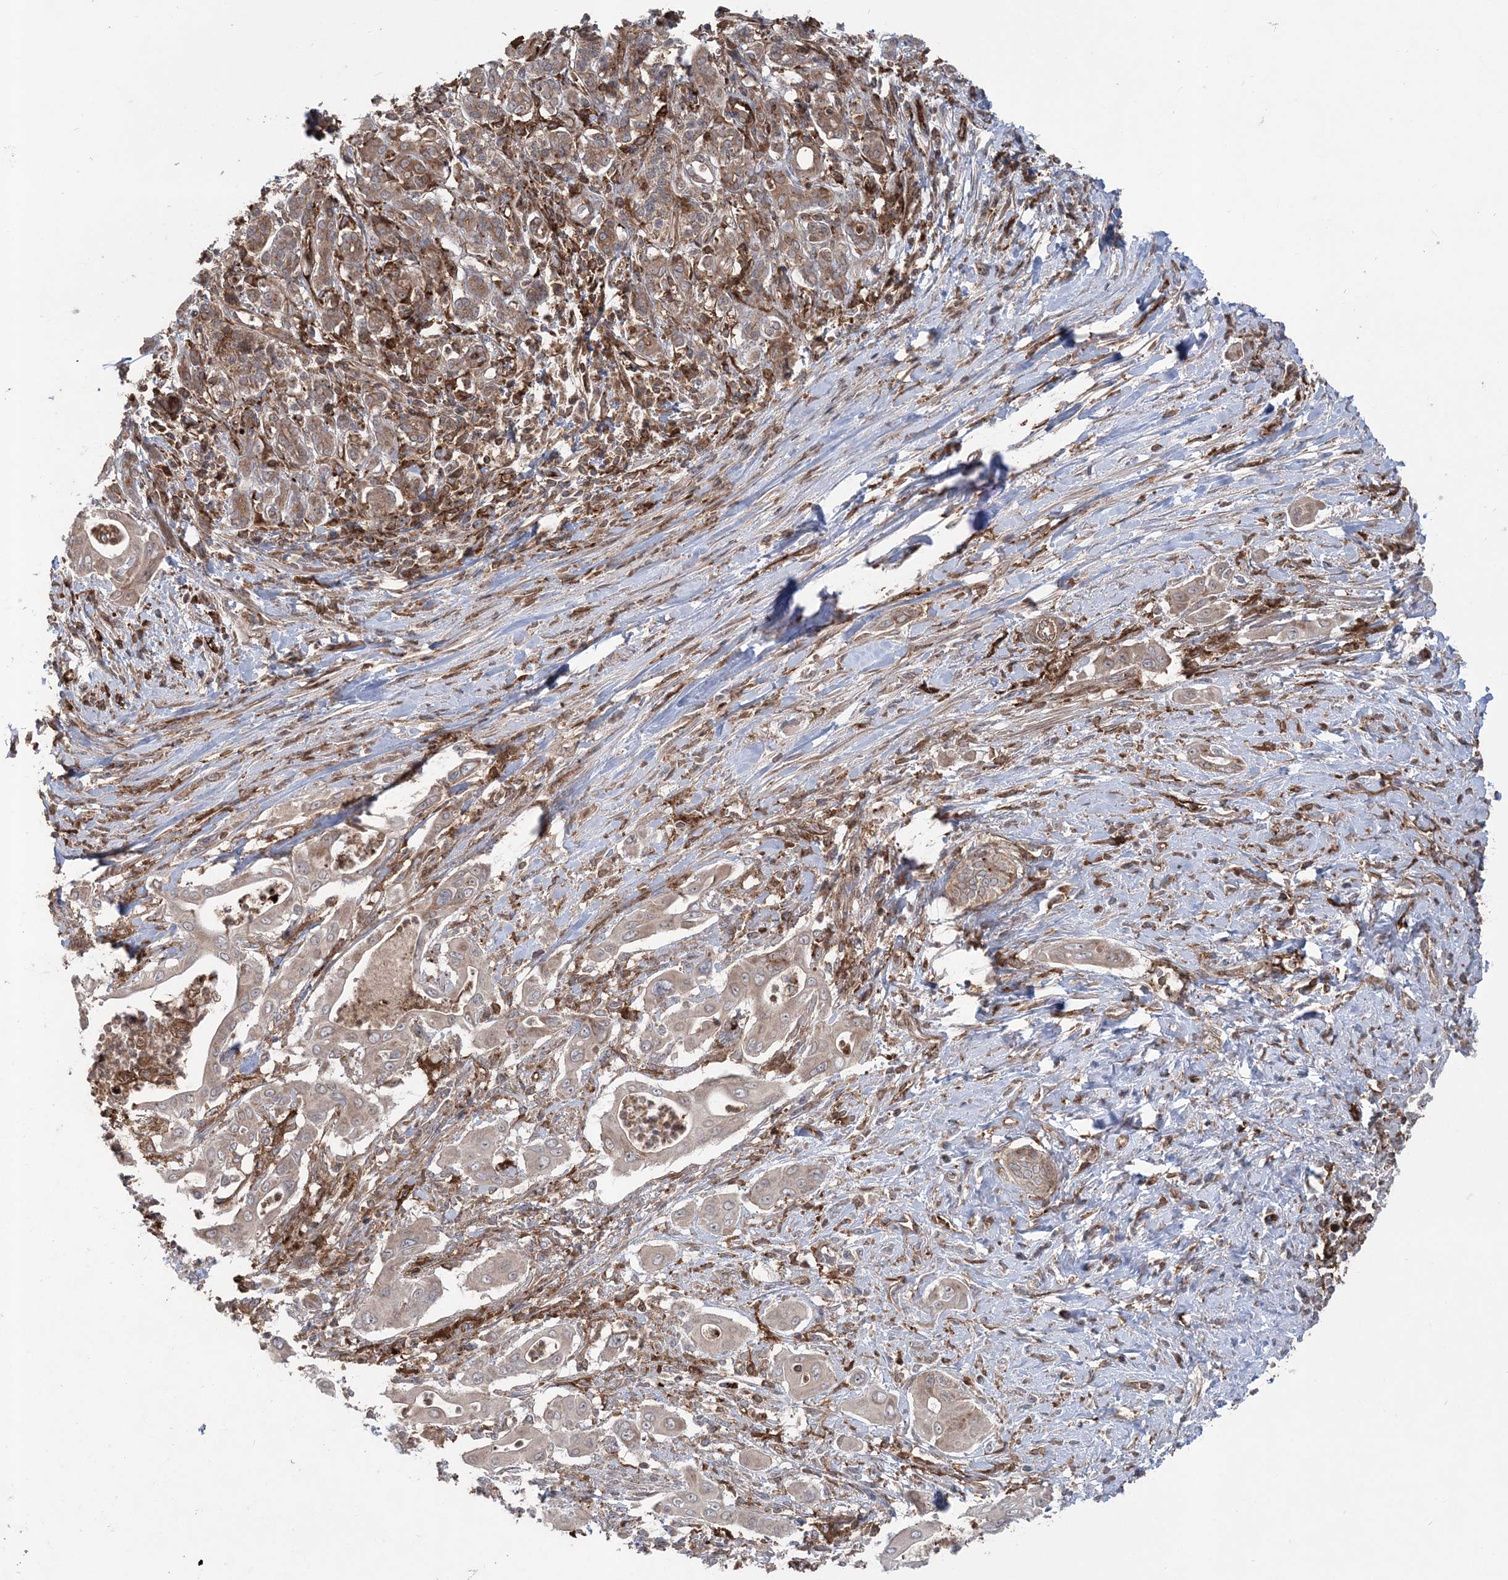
{"staining": {"intensity": "weak", "quantity": ">75%", "location": "cytoplasmic/membranous"}, "tissue": "pancreatic cancer", "cell_type": "Tumor cells", "image_type": "cancer", "snomed": [{"axis": "morphology", "description": "Adenocarcinoma, NOS"}, {"axis": "topography", "description": "Pancreas"}], "caption": "Tumor cells exhibit low levels of weak cytoplasmic/membranous expression in about >75% of cells in adenocarcinoma (pancreatic).", "gene": "LRPPRC", "patient": {"sex": "male", "age": 58}}